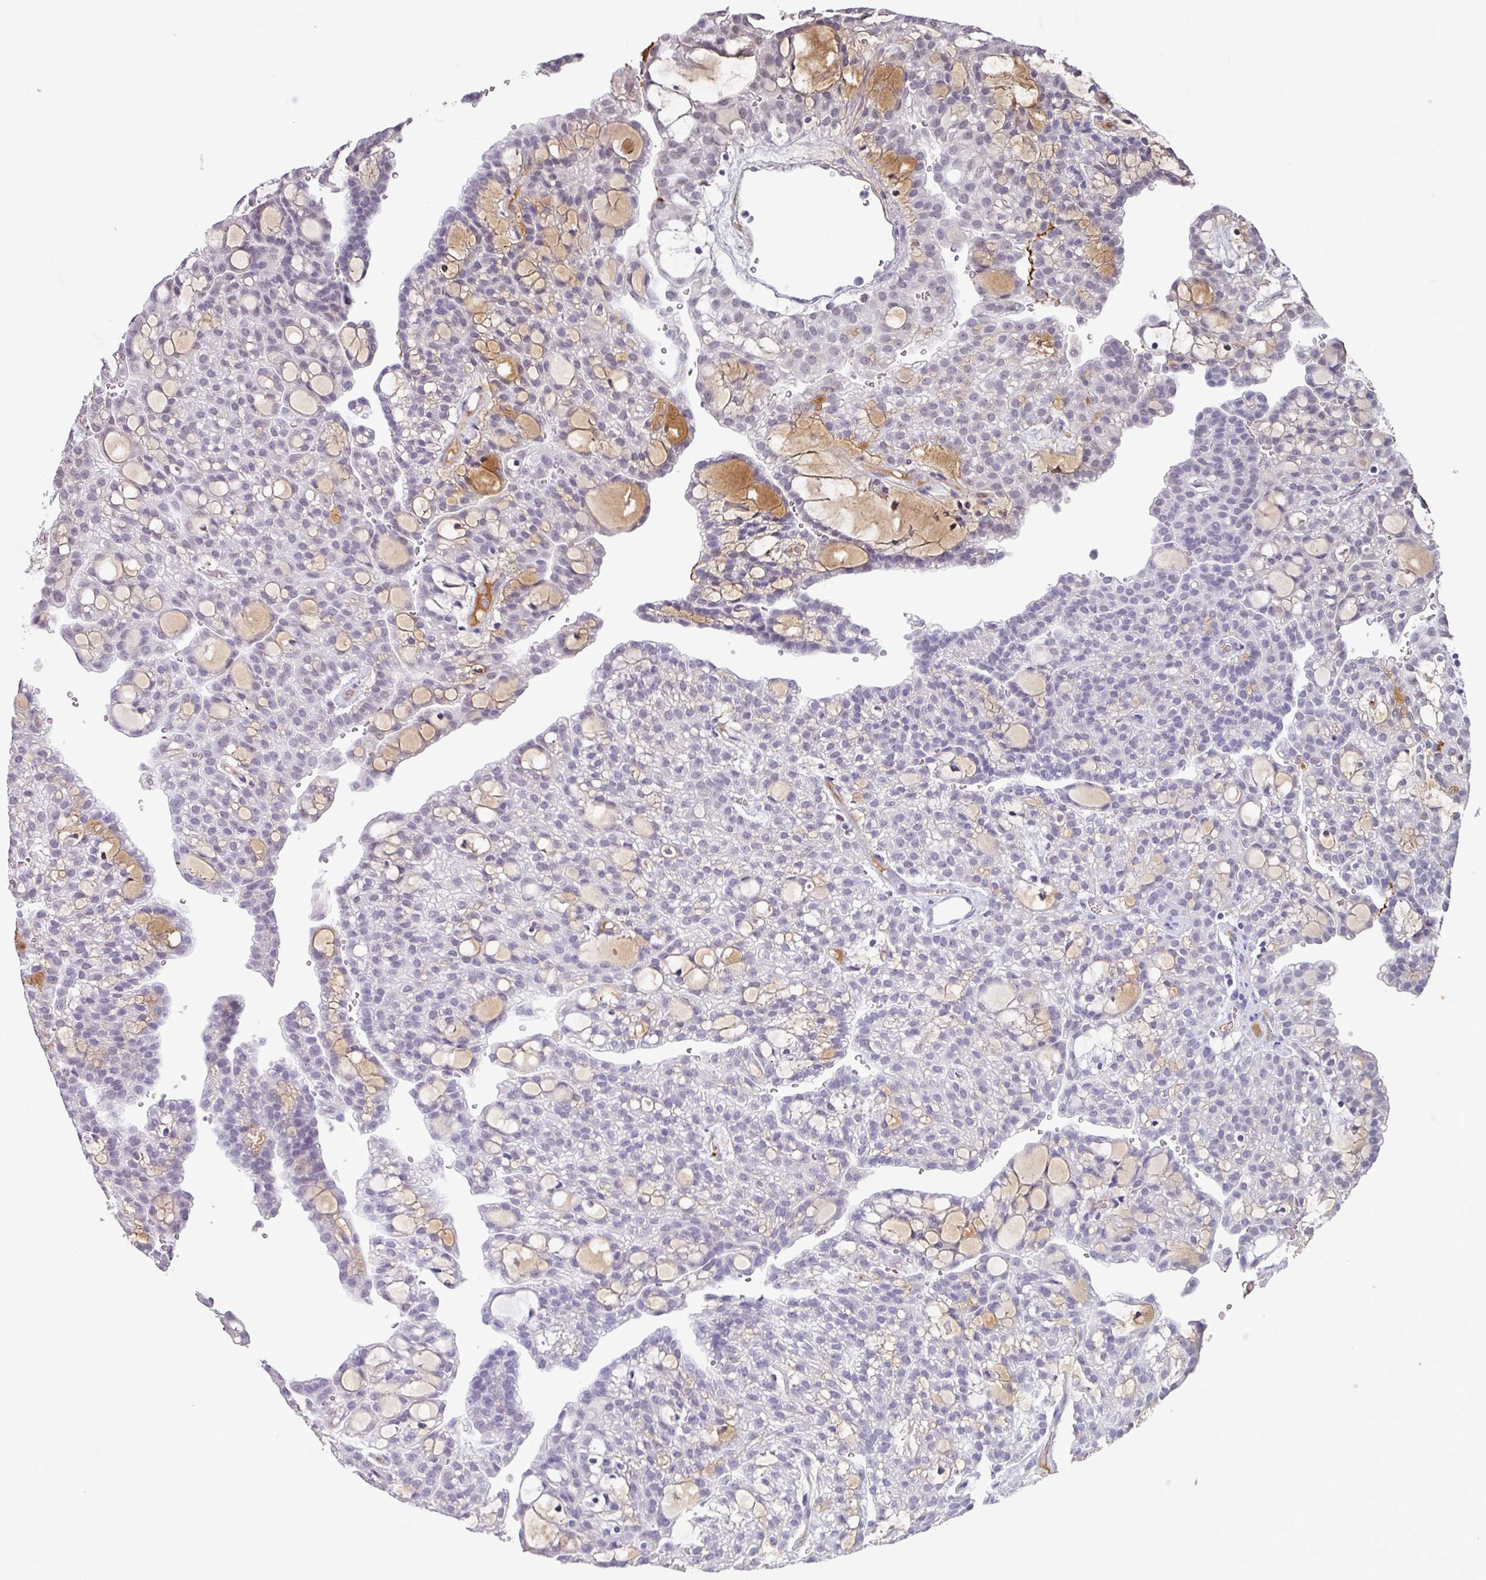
{"staining": {"intensity": "negative", "quantity": "none", "location": "none"}, "tissue": "renal cancer", "cell_type": "Tumor cells", "image_type": "cancer", "snomed": [{"axis": "morphology", "description": "Adenocarcinoma, NOS"}, {"axis": "topography", "description": "Kidney"}], "caption": "There is no significant positivity in tumor cells of adenocarcinoma (renal).", "gene": "C1QB", "patient": {"sex": "male", "age": 63}}